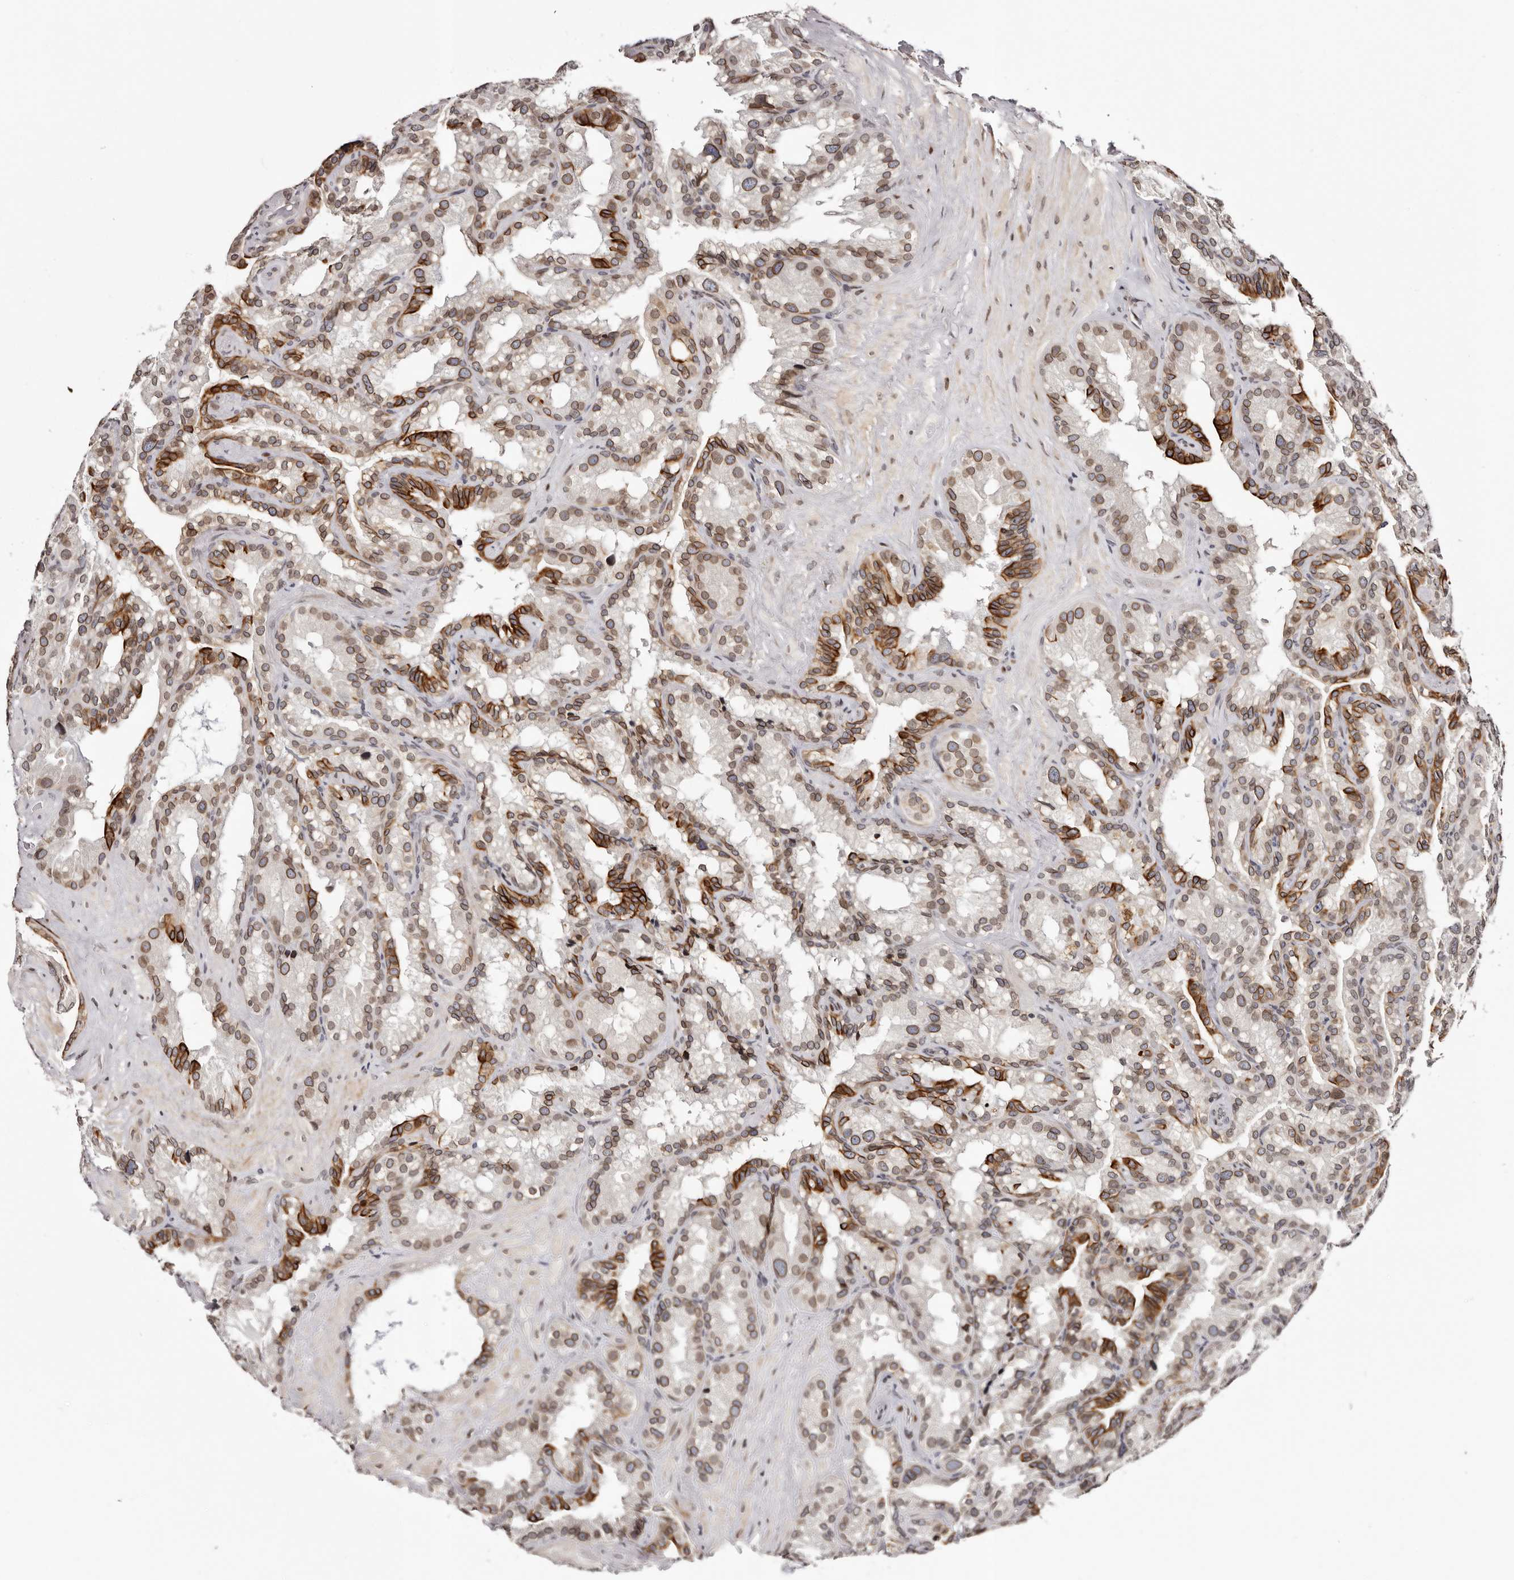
{"staining": {"intensity": "moderate", "quantity": "25%-75%", "location": "cytoplasmic/membranous,nuclear"}, "tissue": "seminal vesicle", "cell_type": "Glandular cells", "image_type": "normal", "snomed": [{"axis": "morphology", "description": "Normal tissue, NOS"}, {"axis": "topography", "description": "Prostate"}, {"axis": "topography", "description": "Seminal veicle"}], "caption": "High-magnification brightfield microscopy of normal seminal vesicle stained with DAB (3,3'-diaminobenzidine) (brown) and counterstained with hematoxylin (blue). glandular cells exhibit moderate cytoplasmic/membranous,nuclear expression is identified in approximately25%-75% of cells. The staining was performed using DAB, with brown indicating positive protein expression. Nuclei are stained blue with hematoxylin.", "gene": "NUP153", "patient": {"sex": "male", "age": 68}}